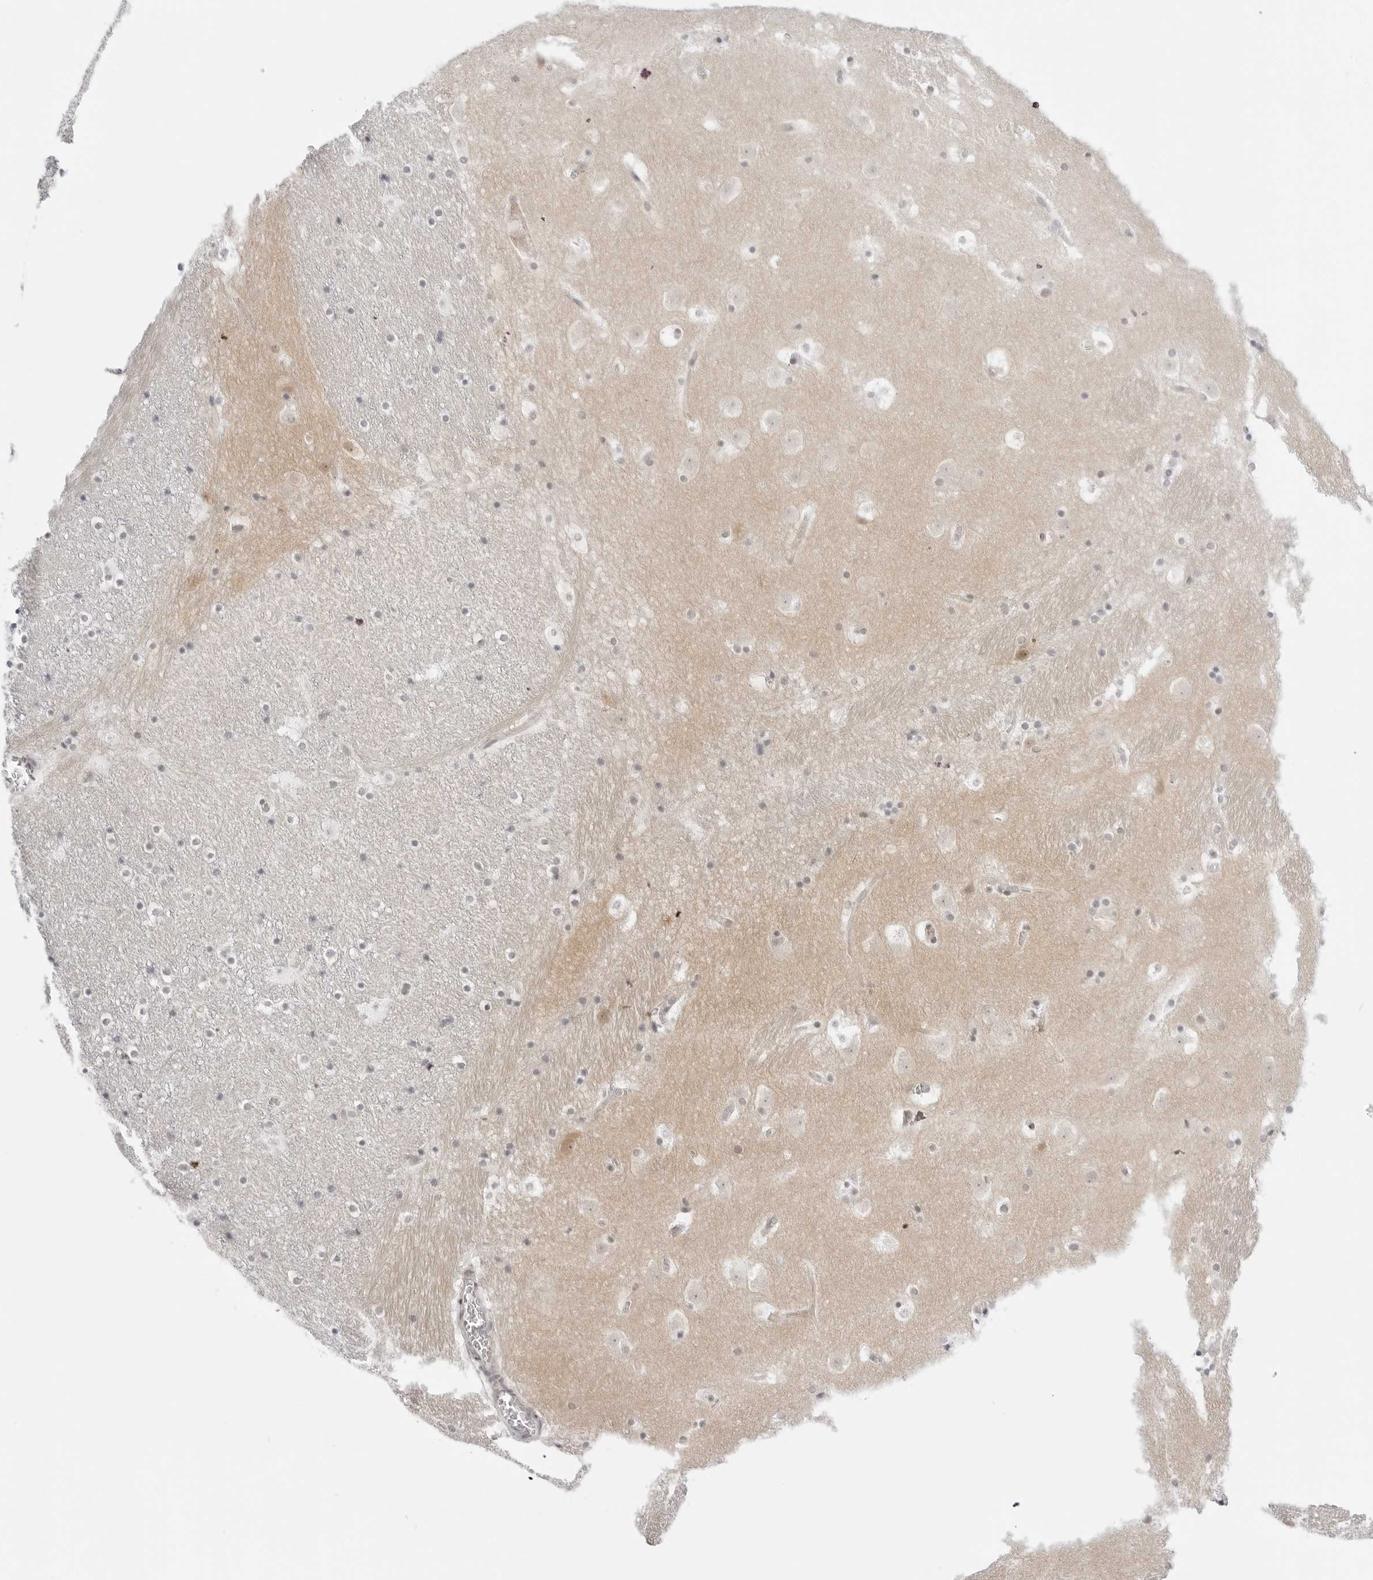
{"staining": {"intensity": "weak", "quantity": "25%-75%", "location": "nuclear"}, "tissue": "caudate", "cell_type": "Glial cells", "image_type": "normal", "snomed": [{"axis": "morphology", "description": "Normal tissue, NOS"}, {"axis": "topography", "description": "Lateral ventricle wall"}], "caption": "A brown stain highlights weak nuclear expression of a protein in glial cells of unremarkable caudate.", "gene": "PPP2R5C", "patient": {"sex": "male", "age": 45}}